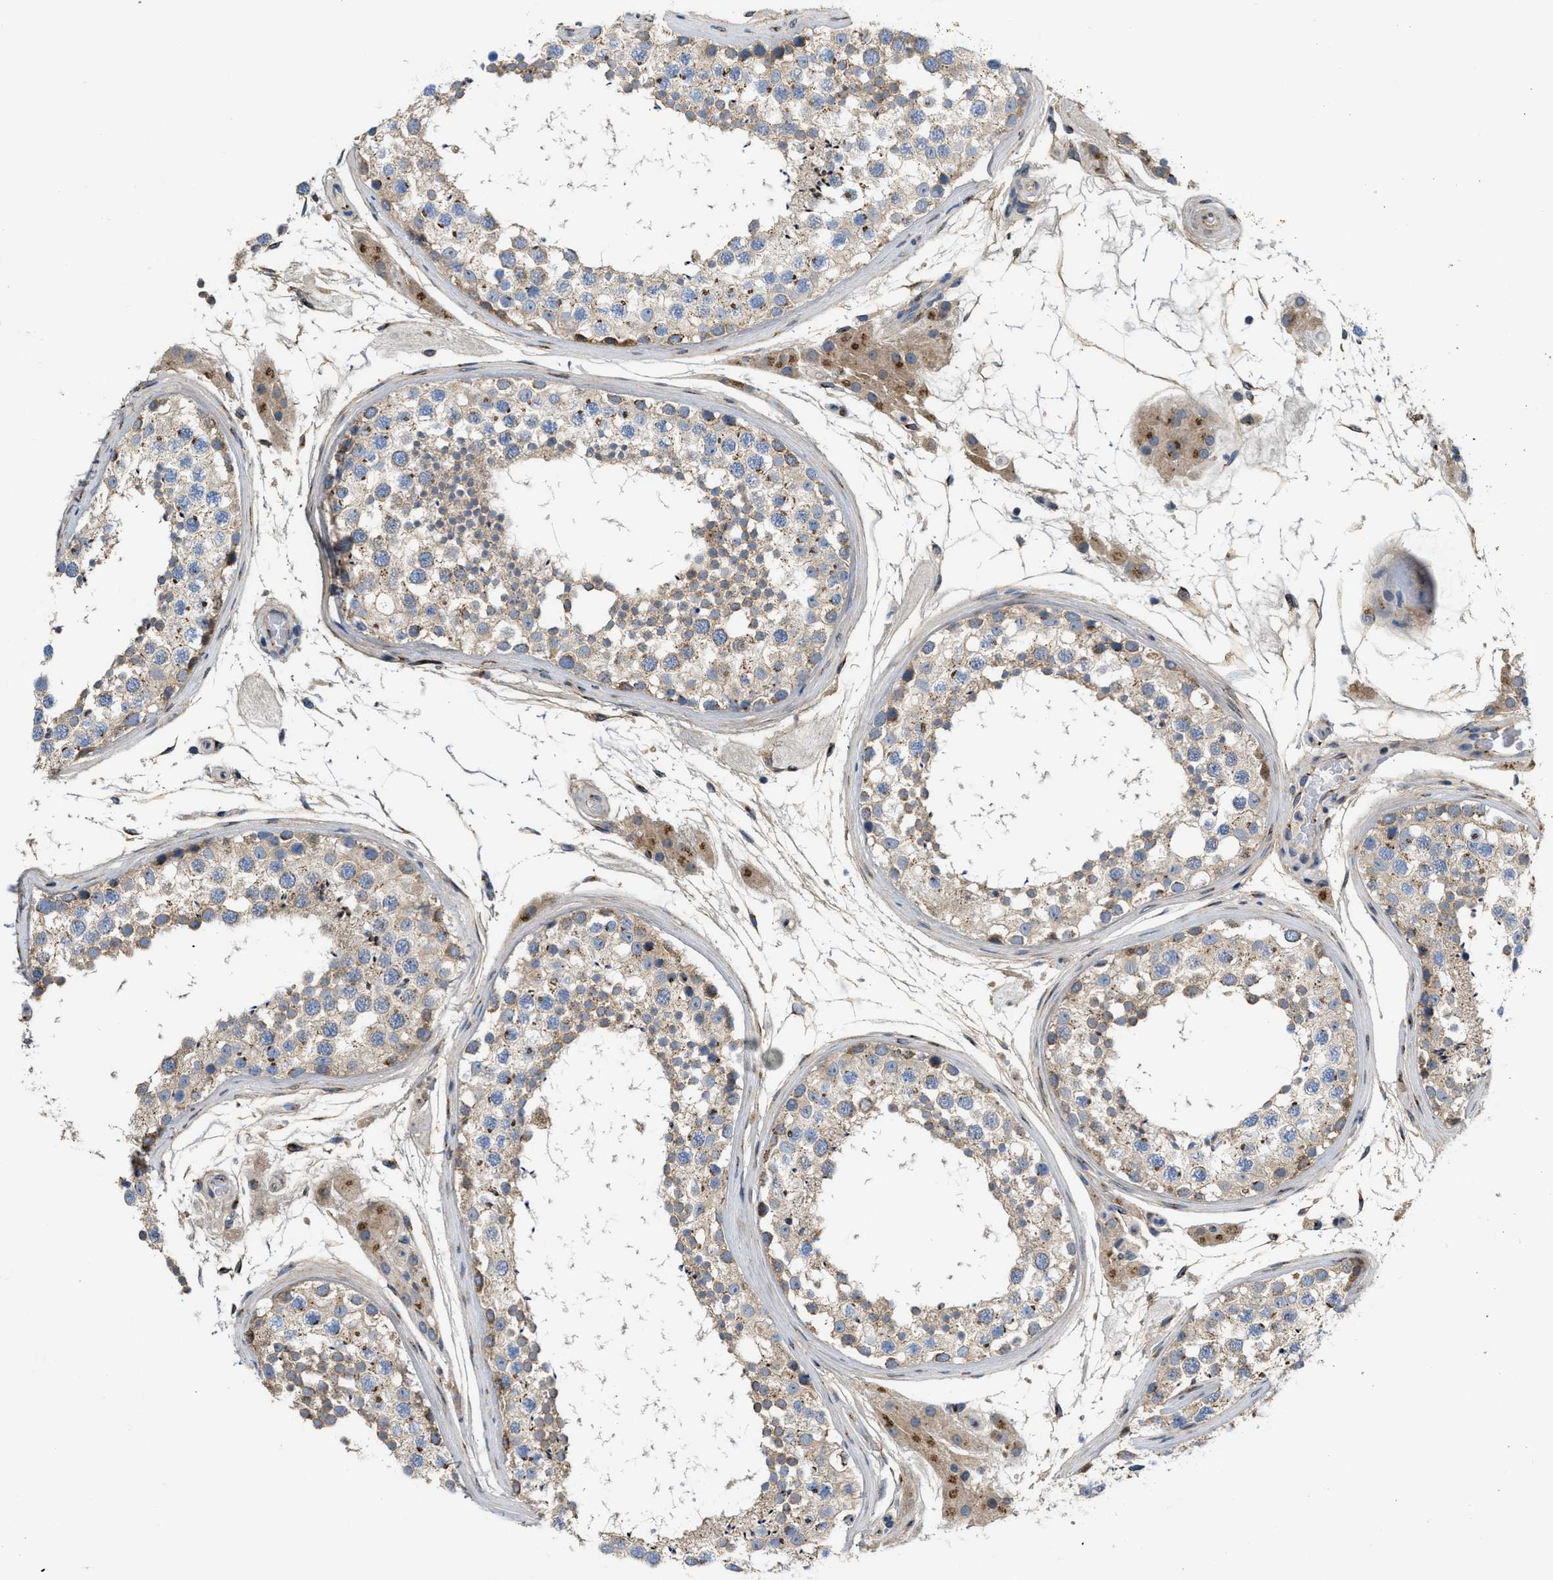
{"staining": {"intensity": "moderate", "quantity": ">75%", "location": "cytoplasmic/membranous"}, "tissue": "testis", "cell_type": "Cells in seminiferous ducts", "image_type": "normal", "snomed": [{"axis": "morphology", "description": "Normal tissue, NOS"}, {"axis": "topography", "description": "Testis"}], "caption": "Immunohistochemistry of normal human testis displays medium levels of moderate cytoplasmic/membranous staining in about >75% of cells in seminiferous ducts. (brown staining indicates protein expression, while blue staining denotes nuclei).", "gene": "ZNF70", "patient": {"sex": "male", "age": 46}}